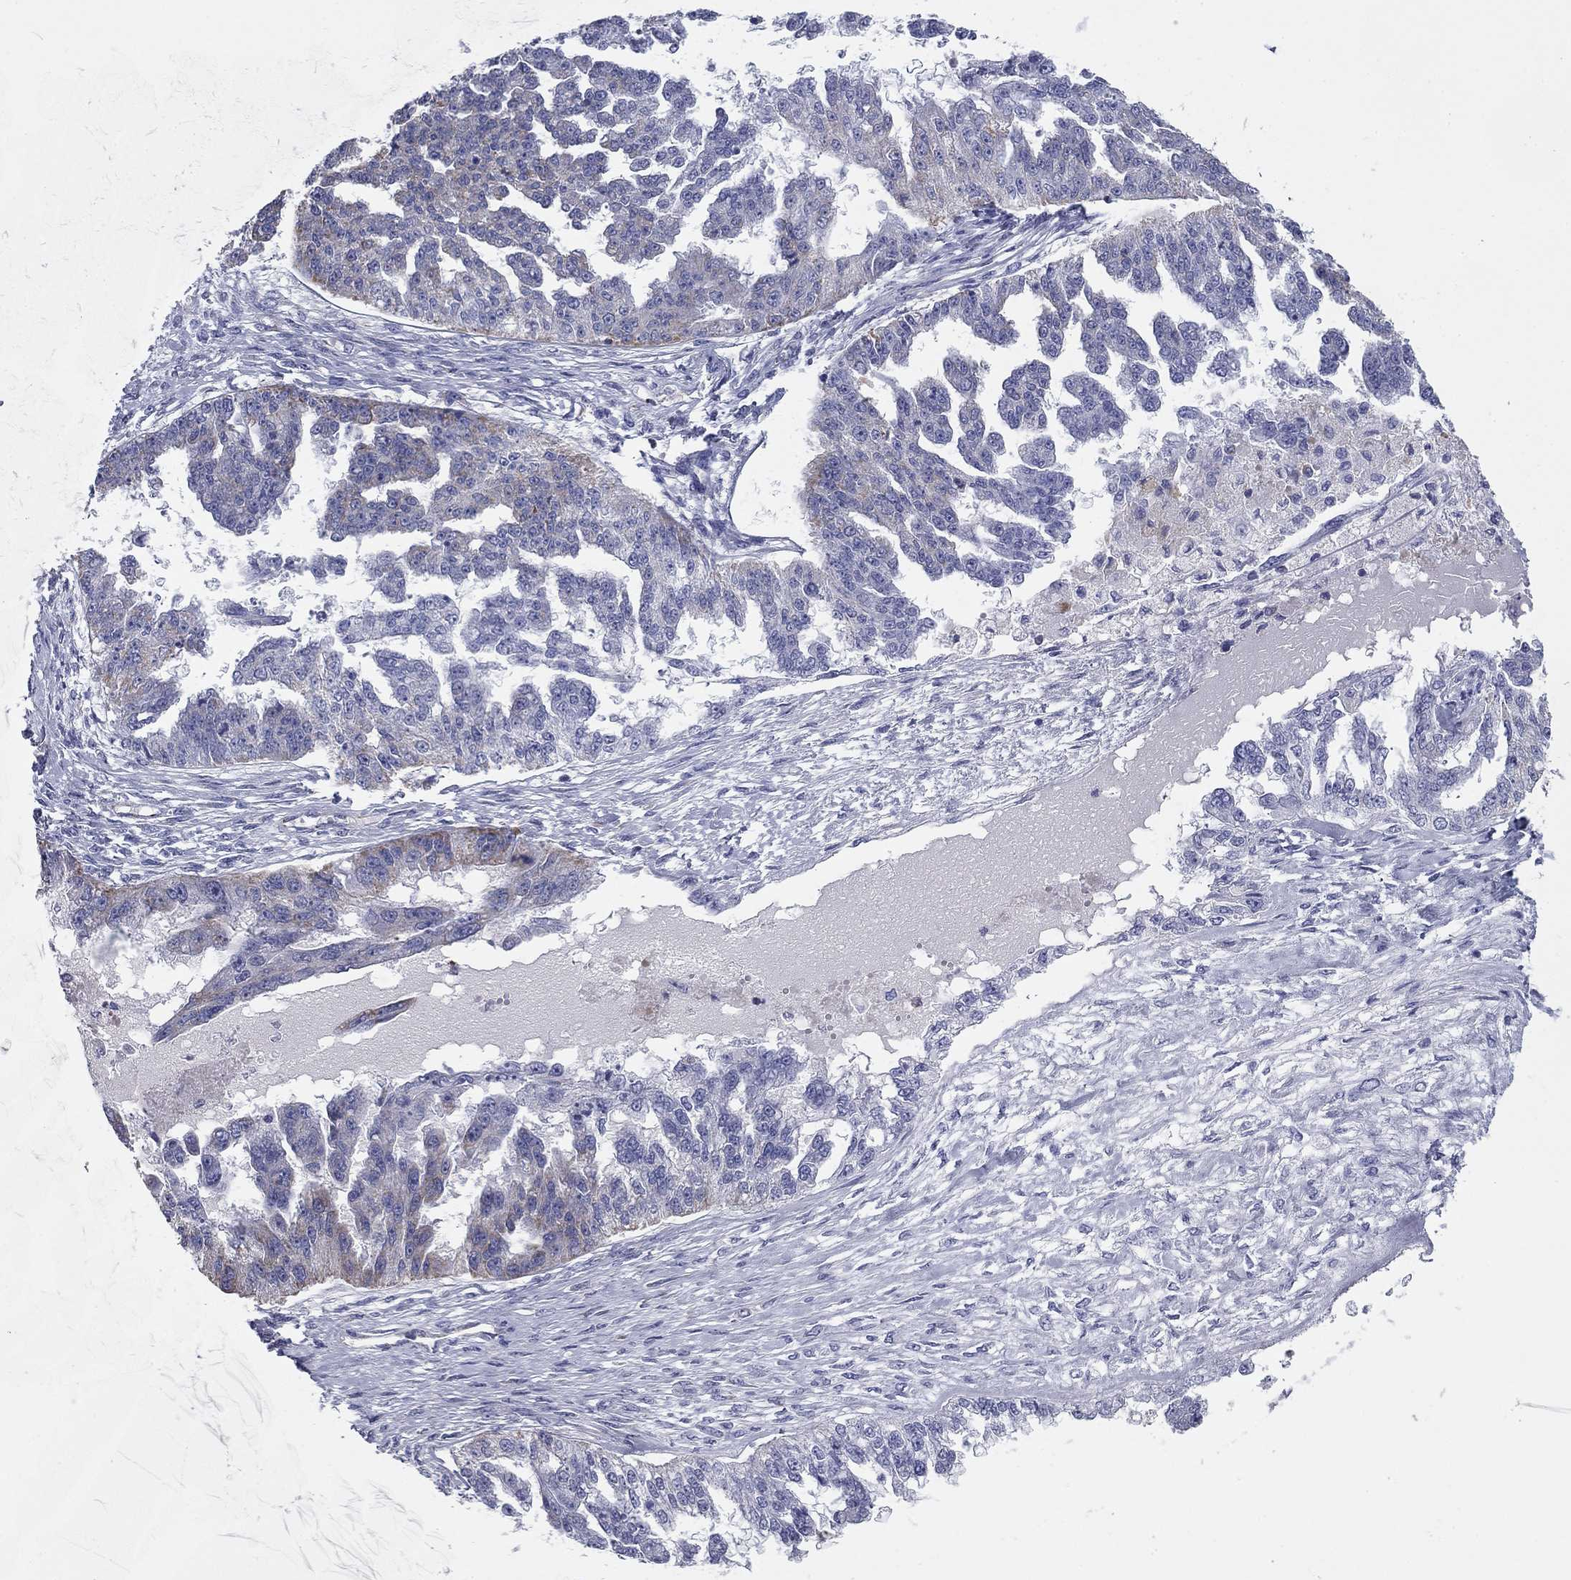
{"staining": {"intensity": "weak", "quantity": "25%-75%", "location": "cytoplasmic/membranous"}, "tissue": "ovarian cancer", "cell_type": "Tumor cells", "image_type": "cancer", "snomed": [{"axis": "morphology", "description": "Cystadenocarcinoma, serous, NOS"}, {"axis": "topography", "description": "Ovary"}], "caption": "Immunohistochemical staining of ovarian cancer exhibits low levels of weak cytoplasmic/membranous staining in approximately 25%-75% of tumor cells.", "gene": "NDUFA4L2", "patient": {"sex": "female", "age": 58}}